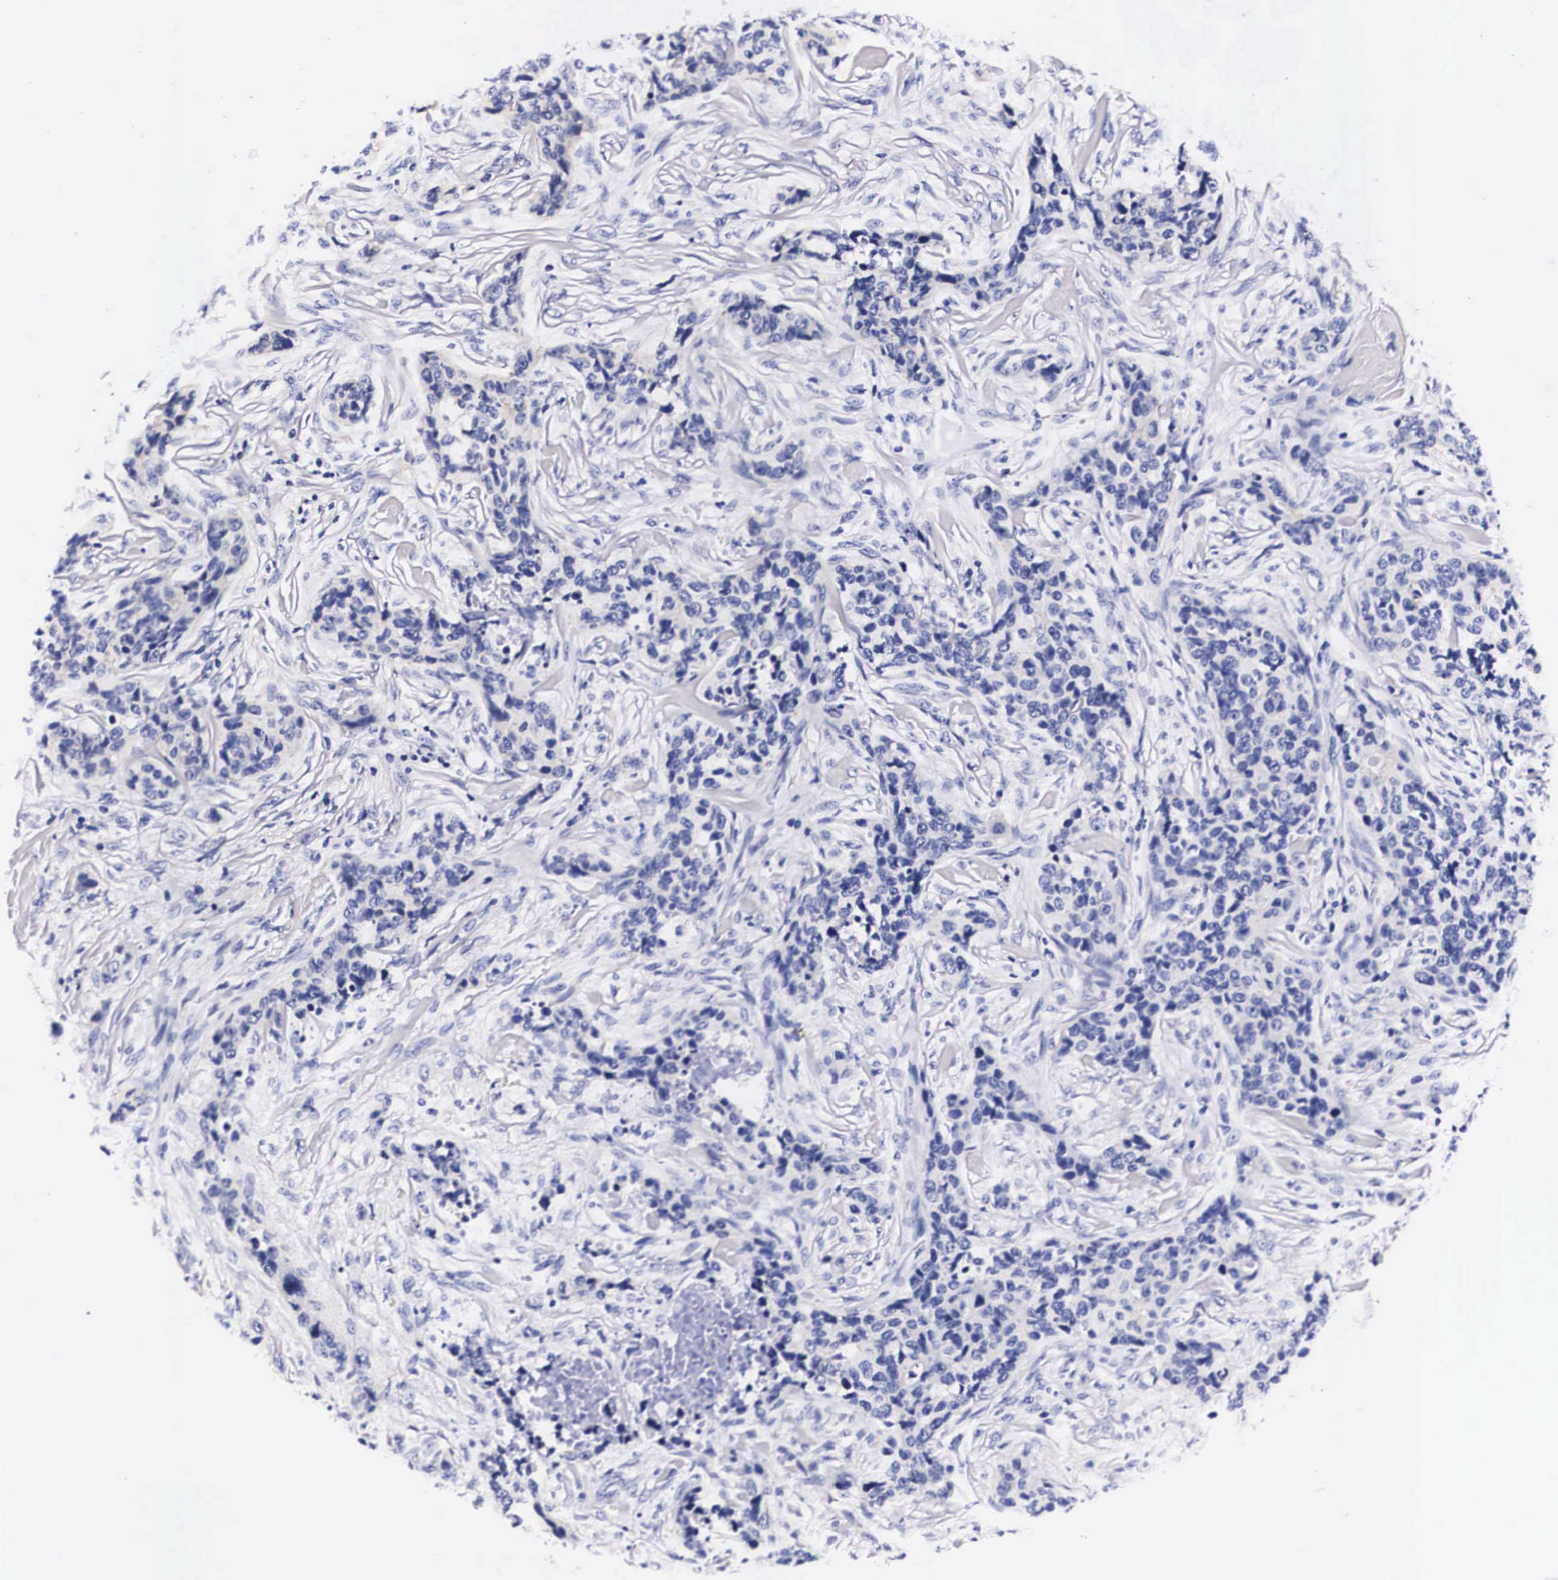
{"staining": {"intensity": "negative", "quantity": "none", "location": "none"}, "tissue": "breast cancer", "cell_type": "Tumor cells", "image_type": "cancer", "snomed": [{"axis": "morphology", "description": "Duct carcinoma"}, {"axis": "topography", "description": "Breast"}], "caption": "Tumor cells are negative for brown protein staining in breast cancer. (DAB (3,3'-diaminobenzidine) immunohistochemistry visualized using brightfield microscopy, high magnification).", "gene": "PHETA2", "patient": {"sex": "female", "age": 91}}